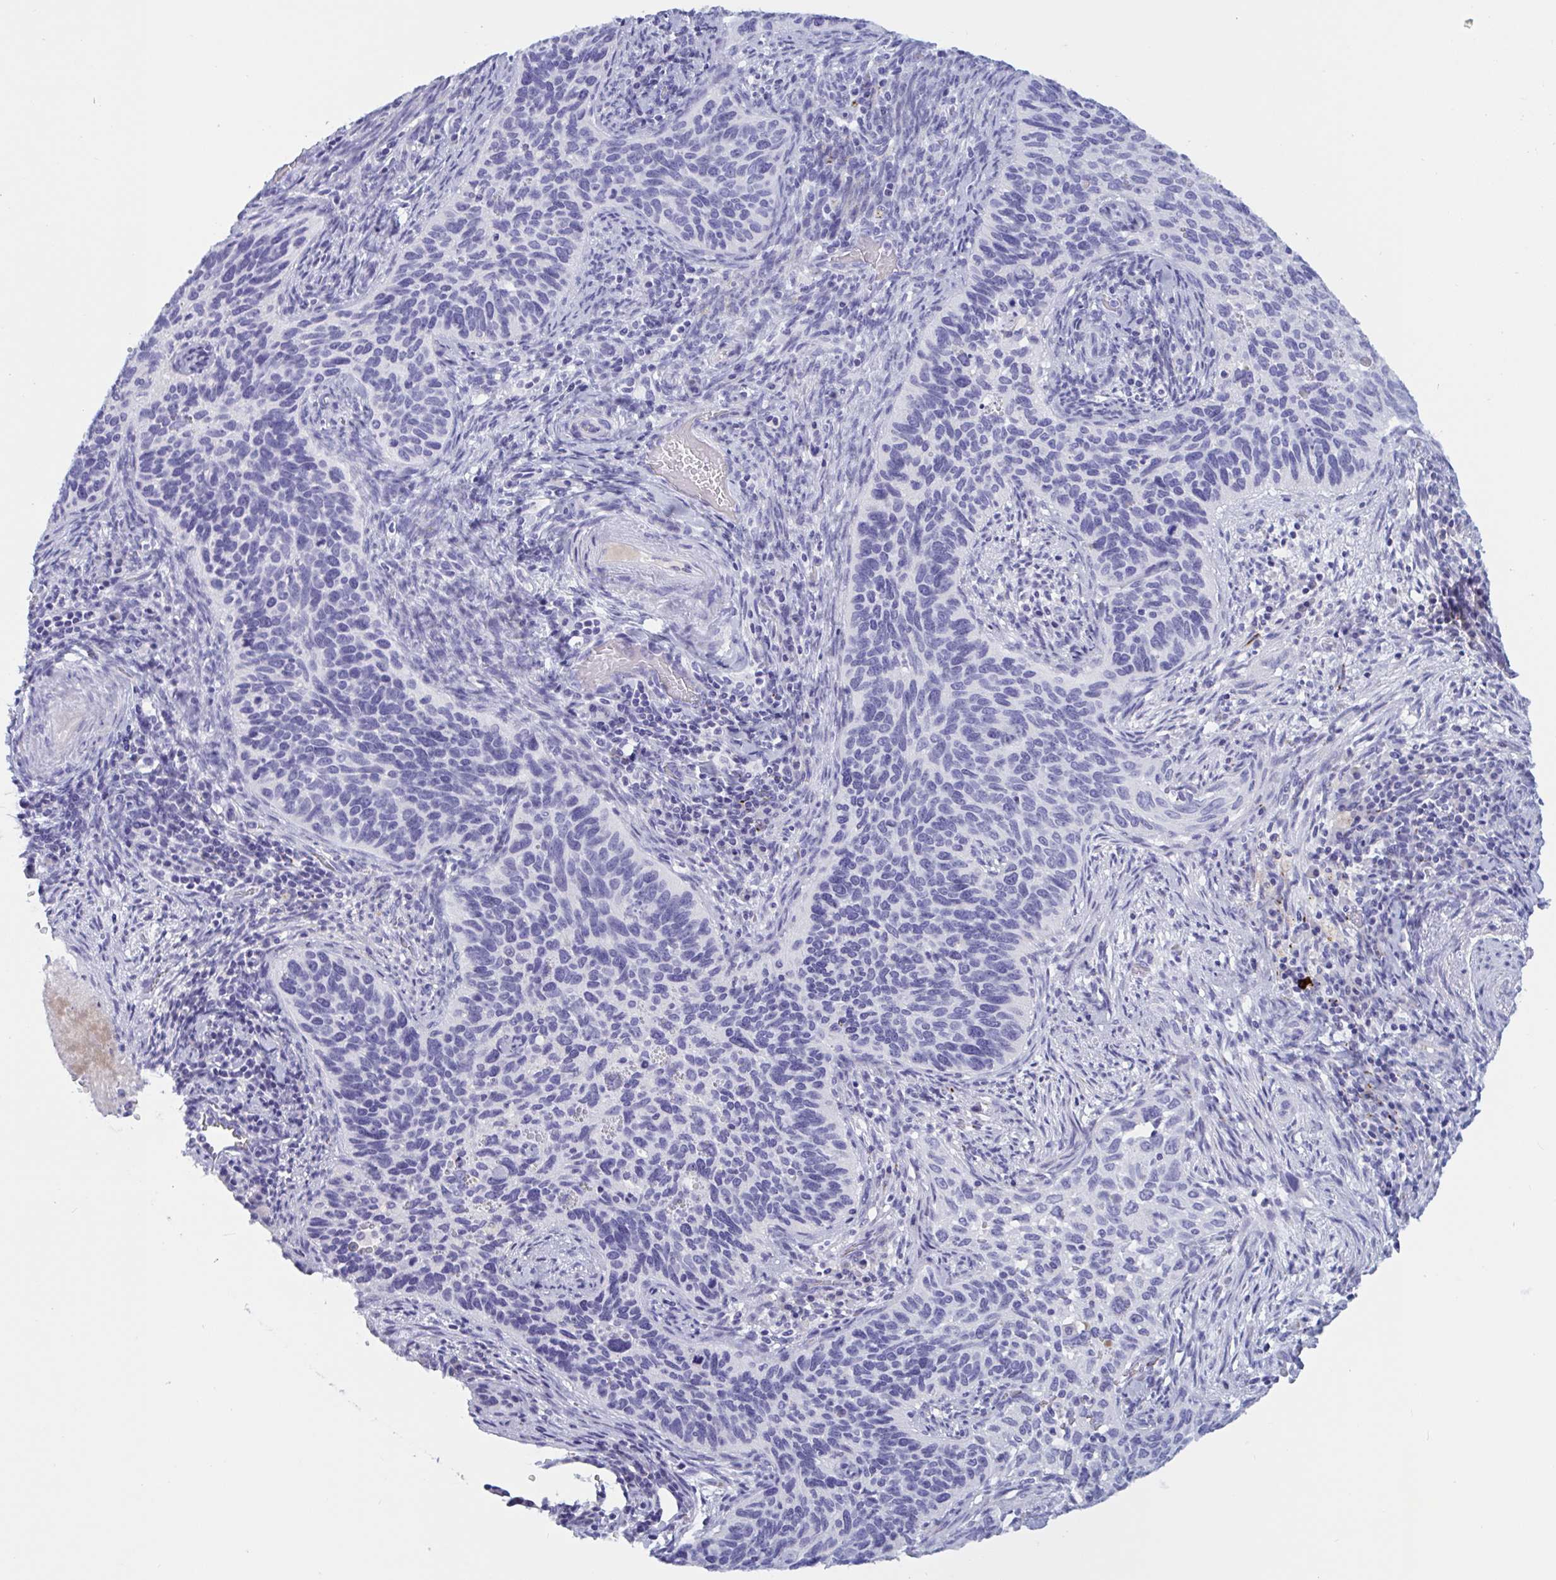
{"staining": {"intensity": "negative", "quantity": "none", "location": "none"}, "tissue": "cervical cancer", "cell_type": "Tumor cells", "image_type": "cancer", "snomed": [{"axis": "morphology", "description": "Squamous cell carcinoma, NOS"}, {"axis": "topography", "description": "Cervix"}], "caption": "Tumor cells are negative for brown protein staining in cervical squamous cell carcinoma.", "gene": "OXLD1", "patient": {"sex": "female", "age": 51}}